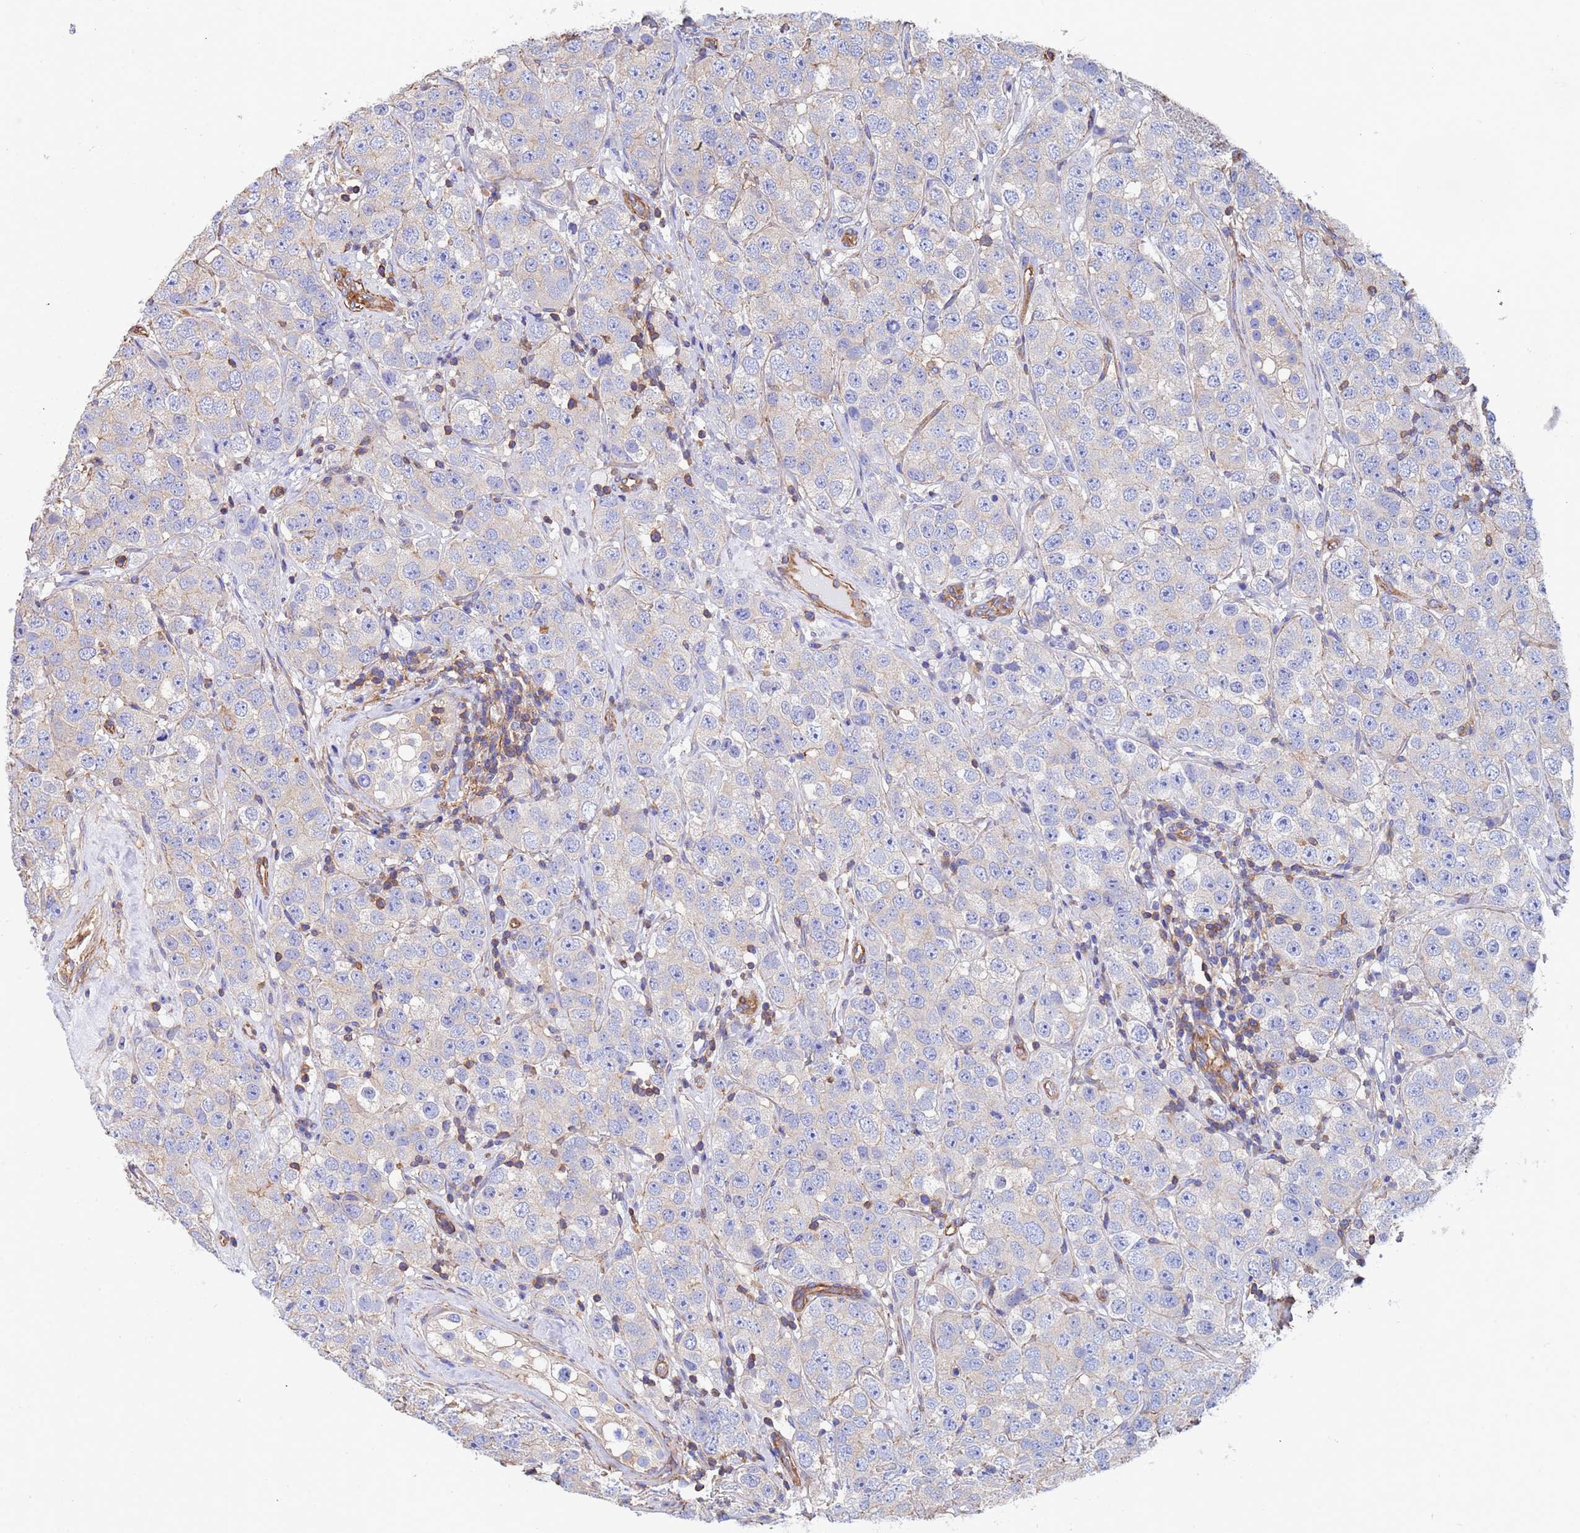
{"staining": {"intensity": "negative", "quantity": "none", "location": "none"}, "tissue": "testis cancer", "cell_type": "Tumor cells", "image_type": "cancer", "snomed": [{"axis": "morphology", "description": "Seminoma, NOS"}, {"axis": "topography", "description": "Testis"}], "caption": "High magnification brightfield microscopy of seminoma (testis) stained with DAB (3,3'-diaminobenzidine) (brown) and counterstained with hematoxylin (blue): tumor cells show no significant staining.", "gene": "MYL12A", "patient": {"sex": "male", "age": 28}}